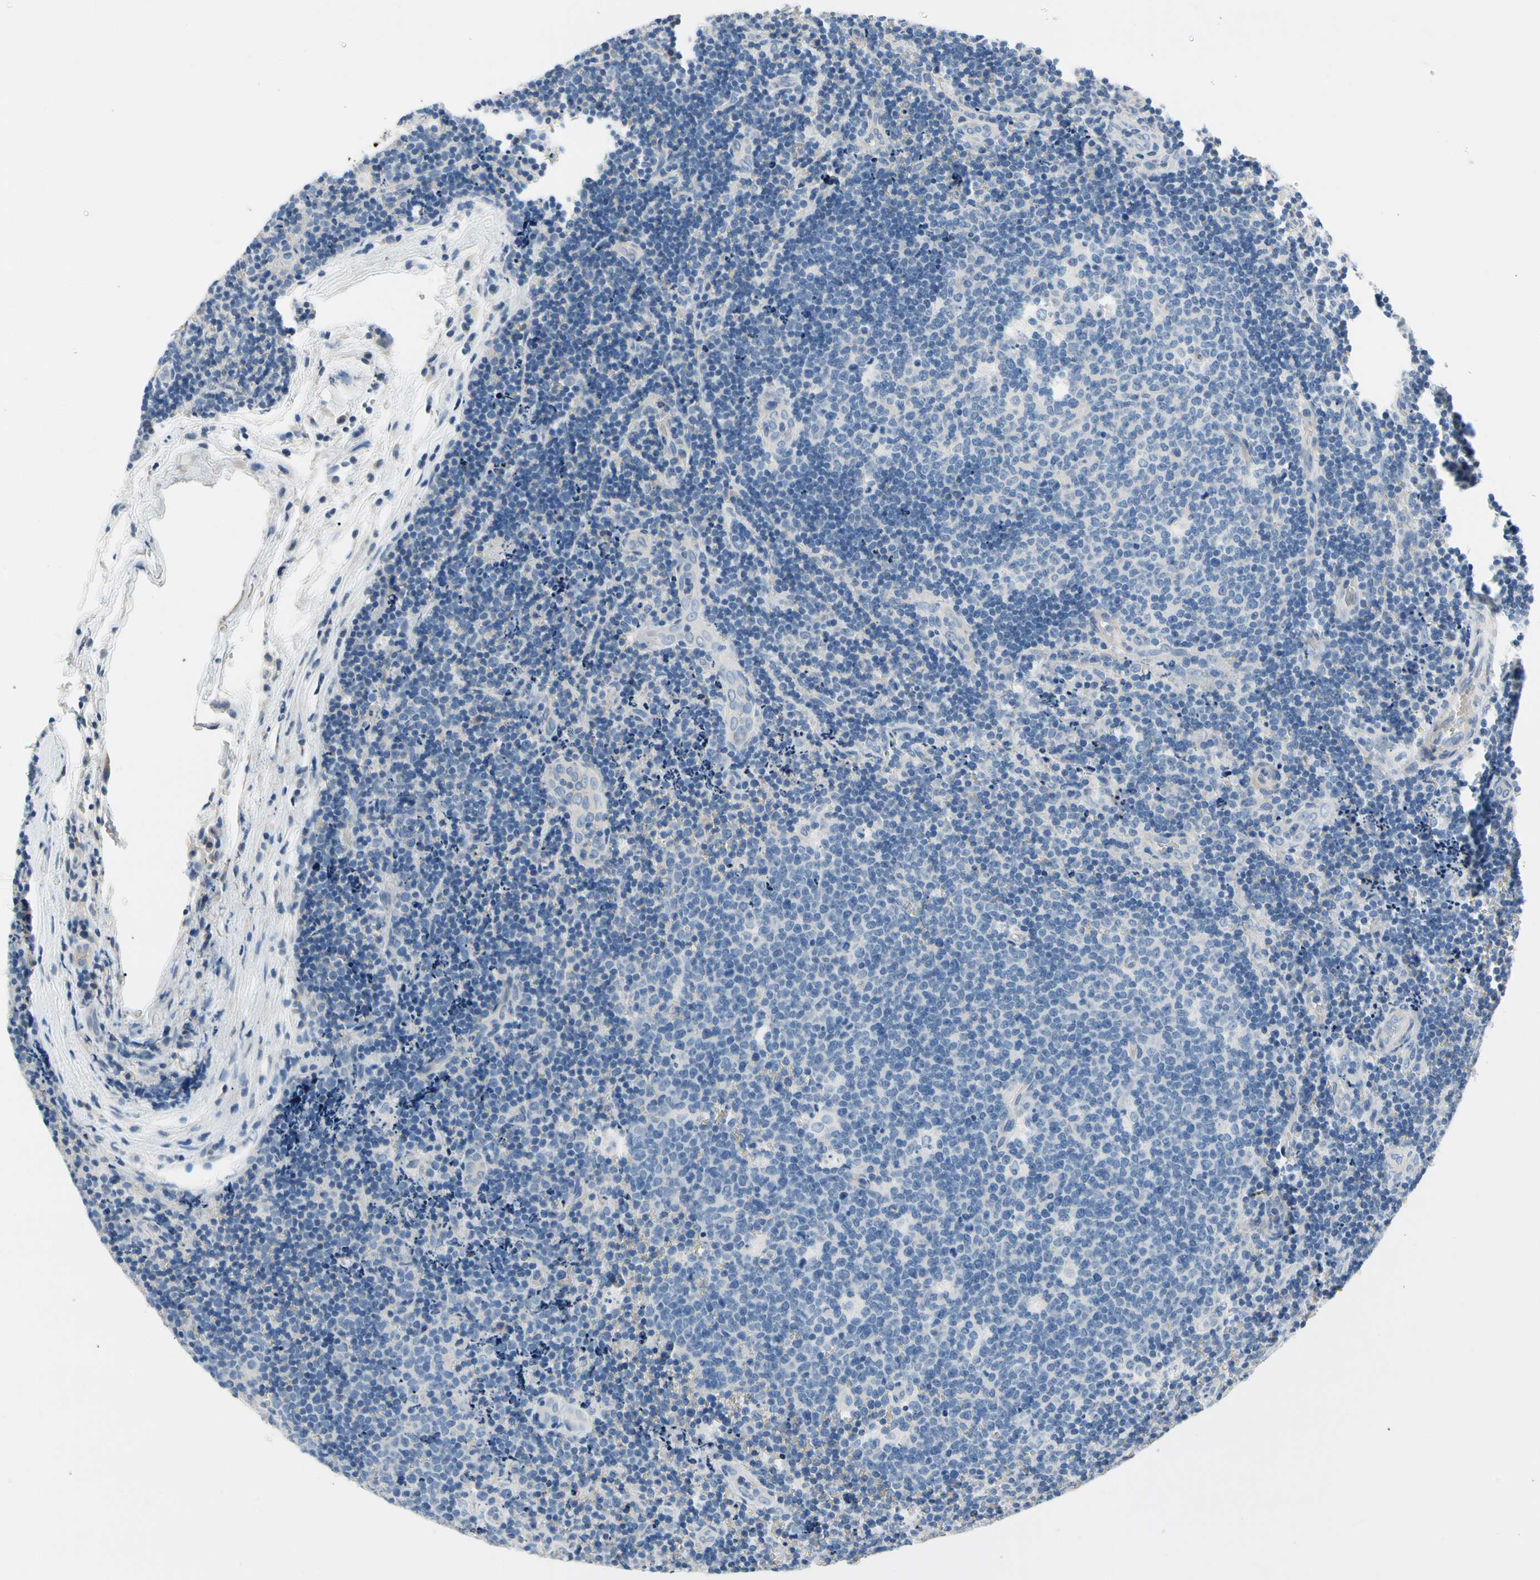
{"staining": {"intensity": "negative", "quantity": "none", "location": "none"}, "tissue": "lymph node", "cell_type": "Germinal center cells", "image_type": "normal", "snomed": [{"axis": "morphology", "description": "Normal tissue, NOS"}, {"axis": "topography", "description": "Lymph node"}, {"axis": "topography", "description": "Salivary gland"}], "caption": "IHC photomicrograph of unremarkable lymph node: human lymph node stained with DAB demonstrates no significant protein positivity in germinal center cells.", "gene": "CA14", "patient": {"sex": "male", "age": 8}}